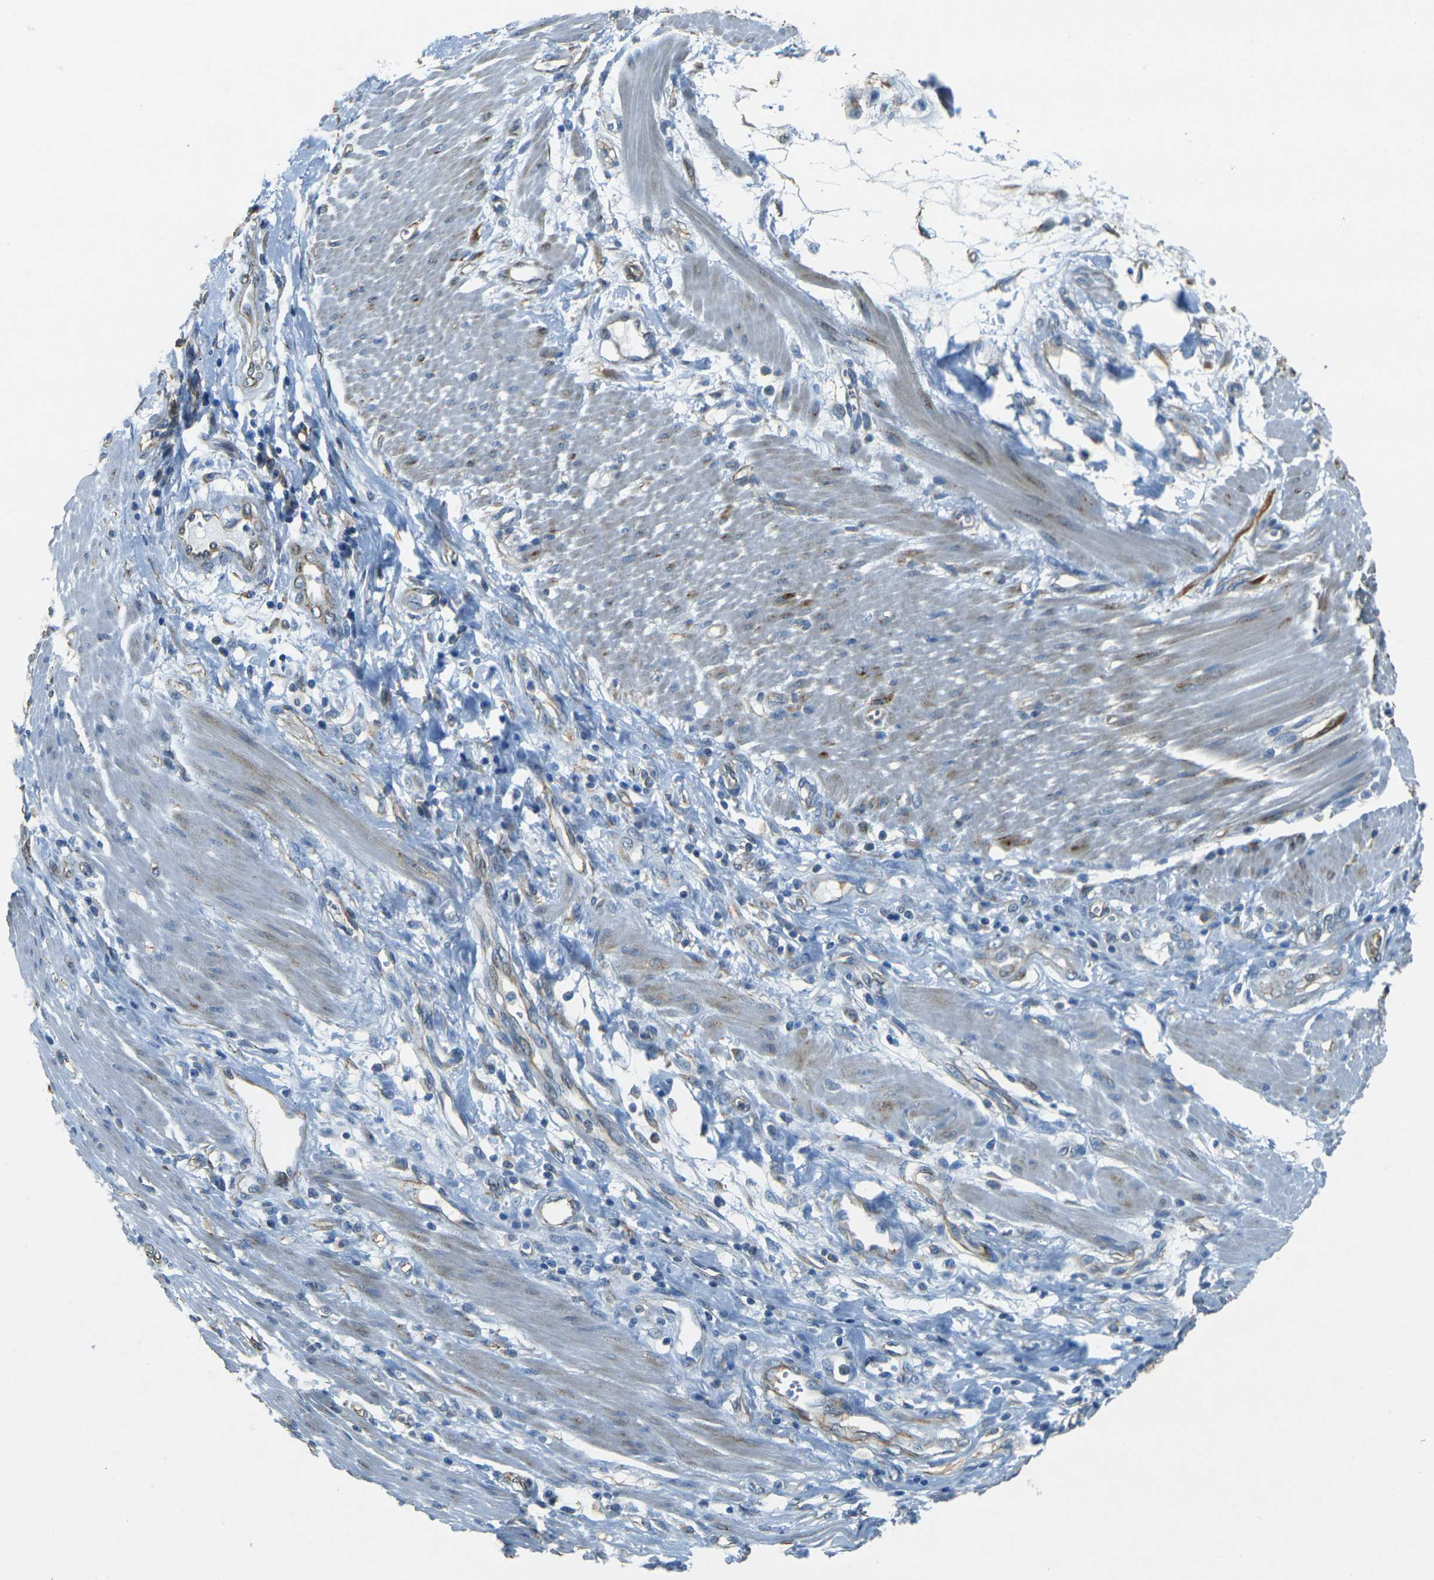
{"staining": {"intensity": "negative", "quantity": "none", "location": "none"}, "tissue": "pancreatic cancer", "cell_type": "Tumor cells", "image_type": "cancer", "snomed": [{"axis": "morphology", "description": "Adenocarcinoma, NOS"}, {"axis": "topography", "description": "Pancreas"}], "caption": "An image of pancreatic cancer stained for a protein exhibits no brown staining in tumor cells.", "gene": "SORT1", "patient": {"sex": "female", "age": 75}}